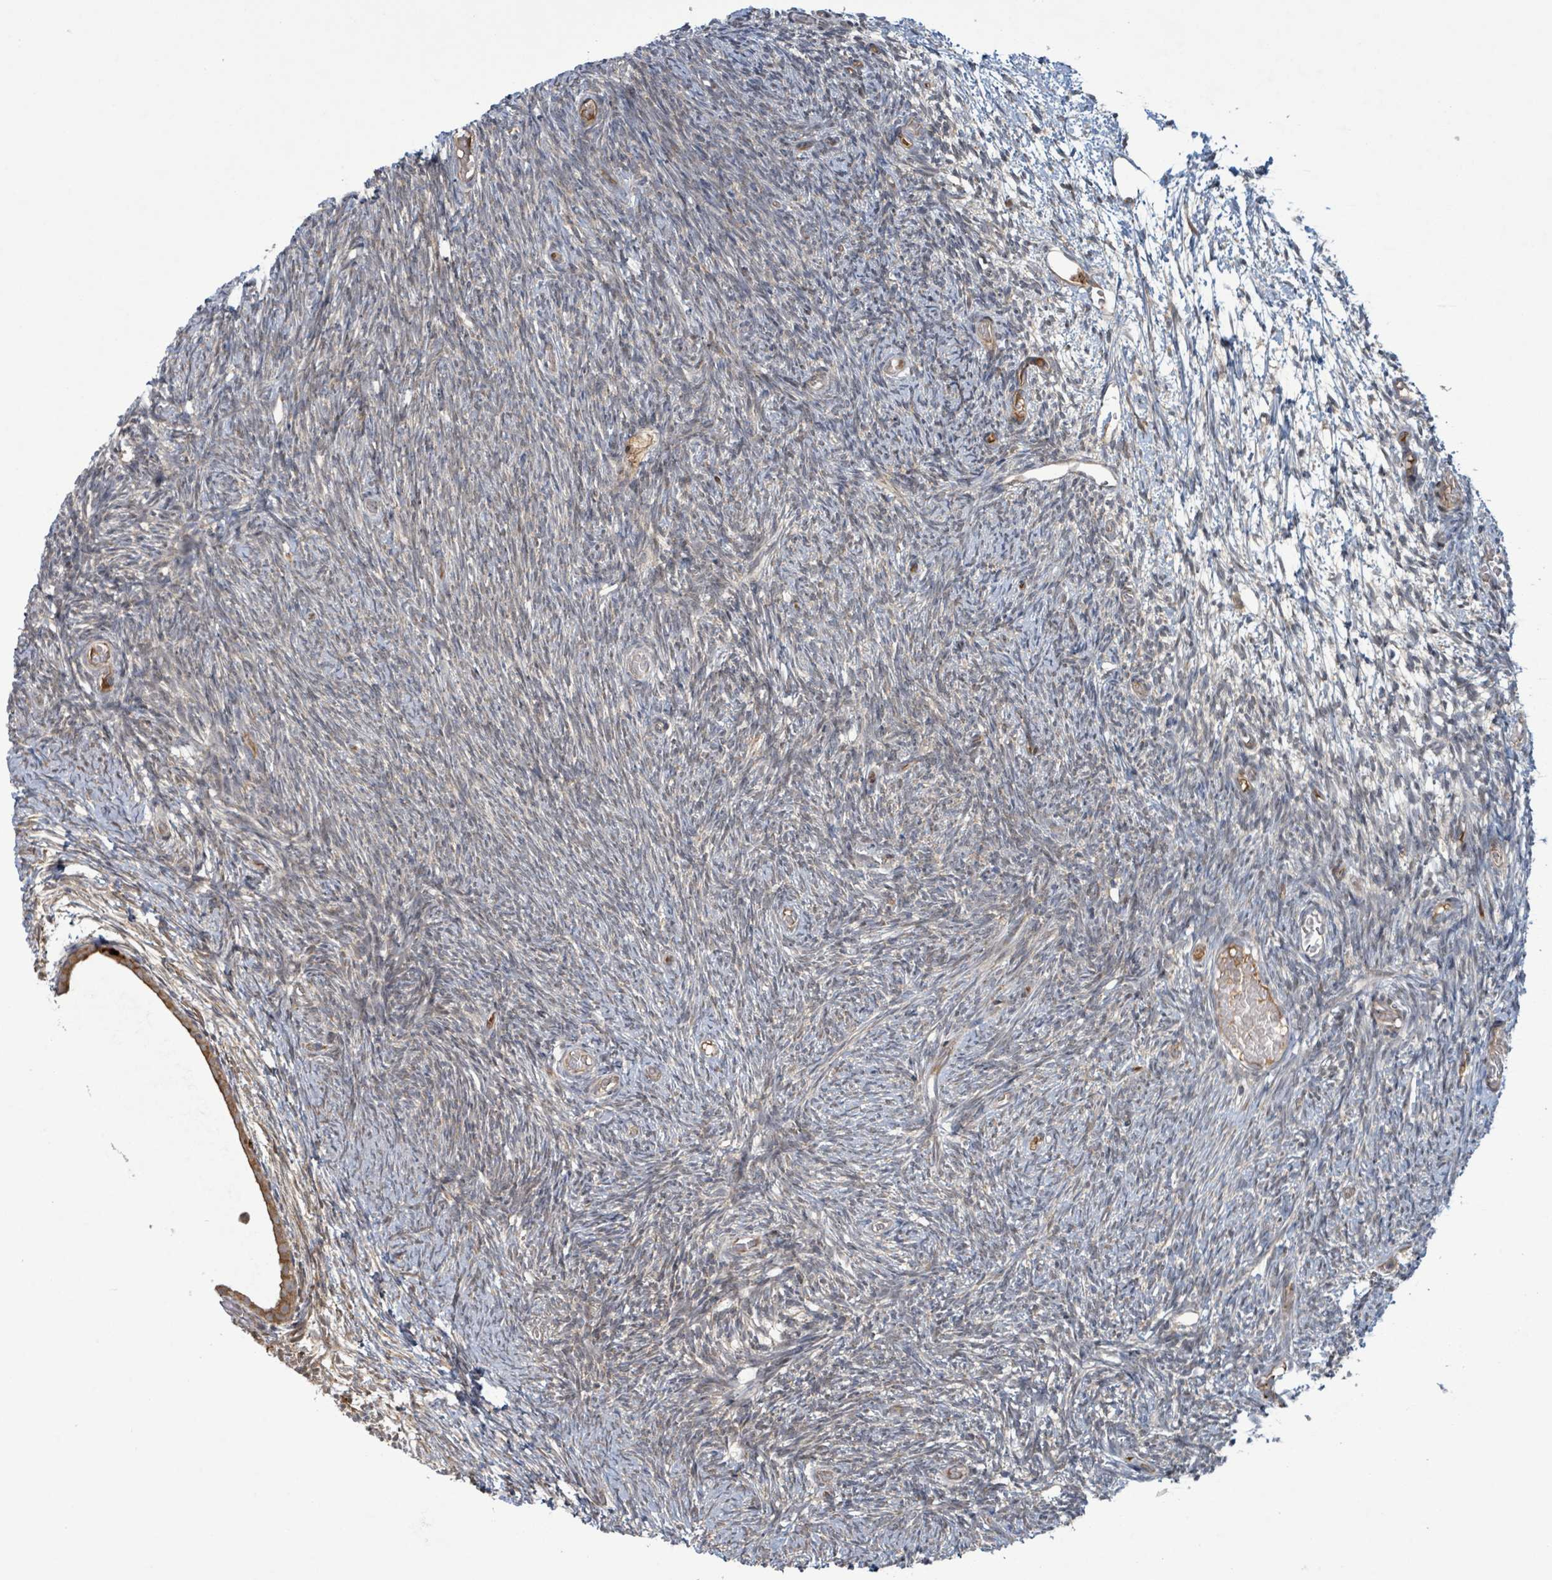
{"staining": {"intensity": "negative", "quantity": "none", "location": "none"}, "tissue": "ovary", "cell_type": "Follicle cells", "image_type": "normal", "snomed": [{"axis": "morphology", "description": "Normal tissue, NOS"}, {"axis": "topography", "description": "Ovary"}], "caption": "This is an immunohistochemistry image of normal human ovary. There is no expression in follicle cells.", "gene": "OR51E1", "patient": {"sex": "female", "age": 39}}